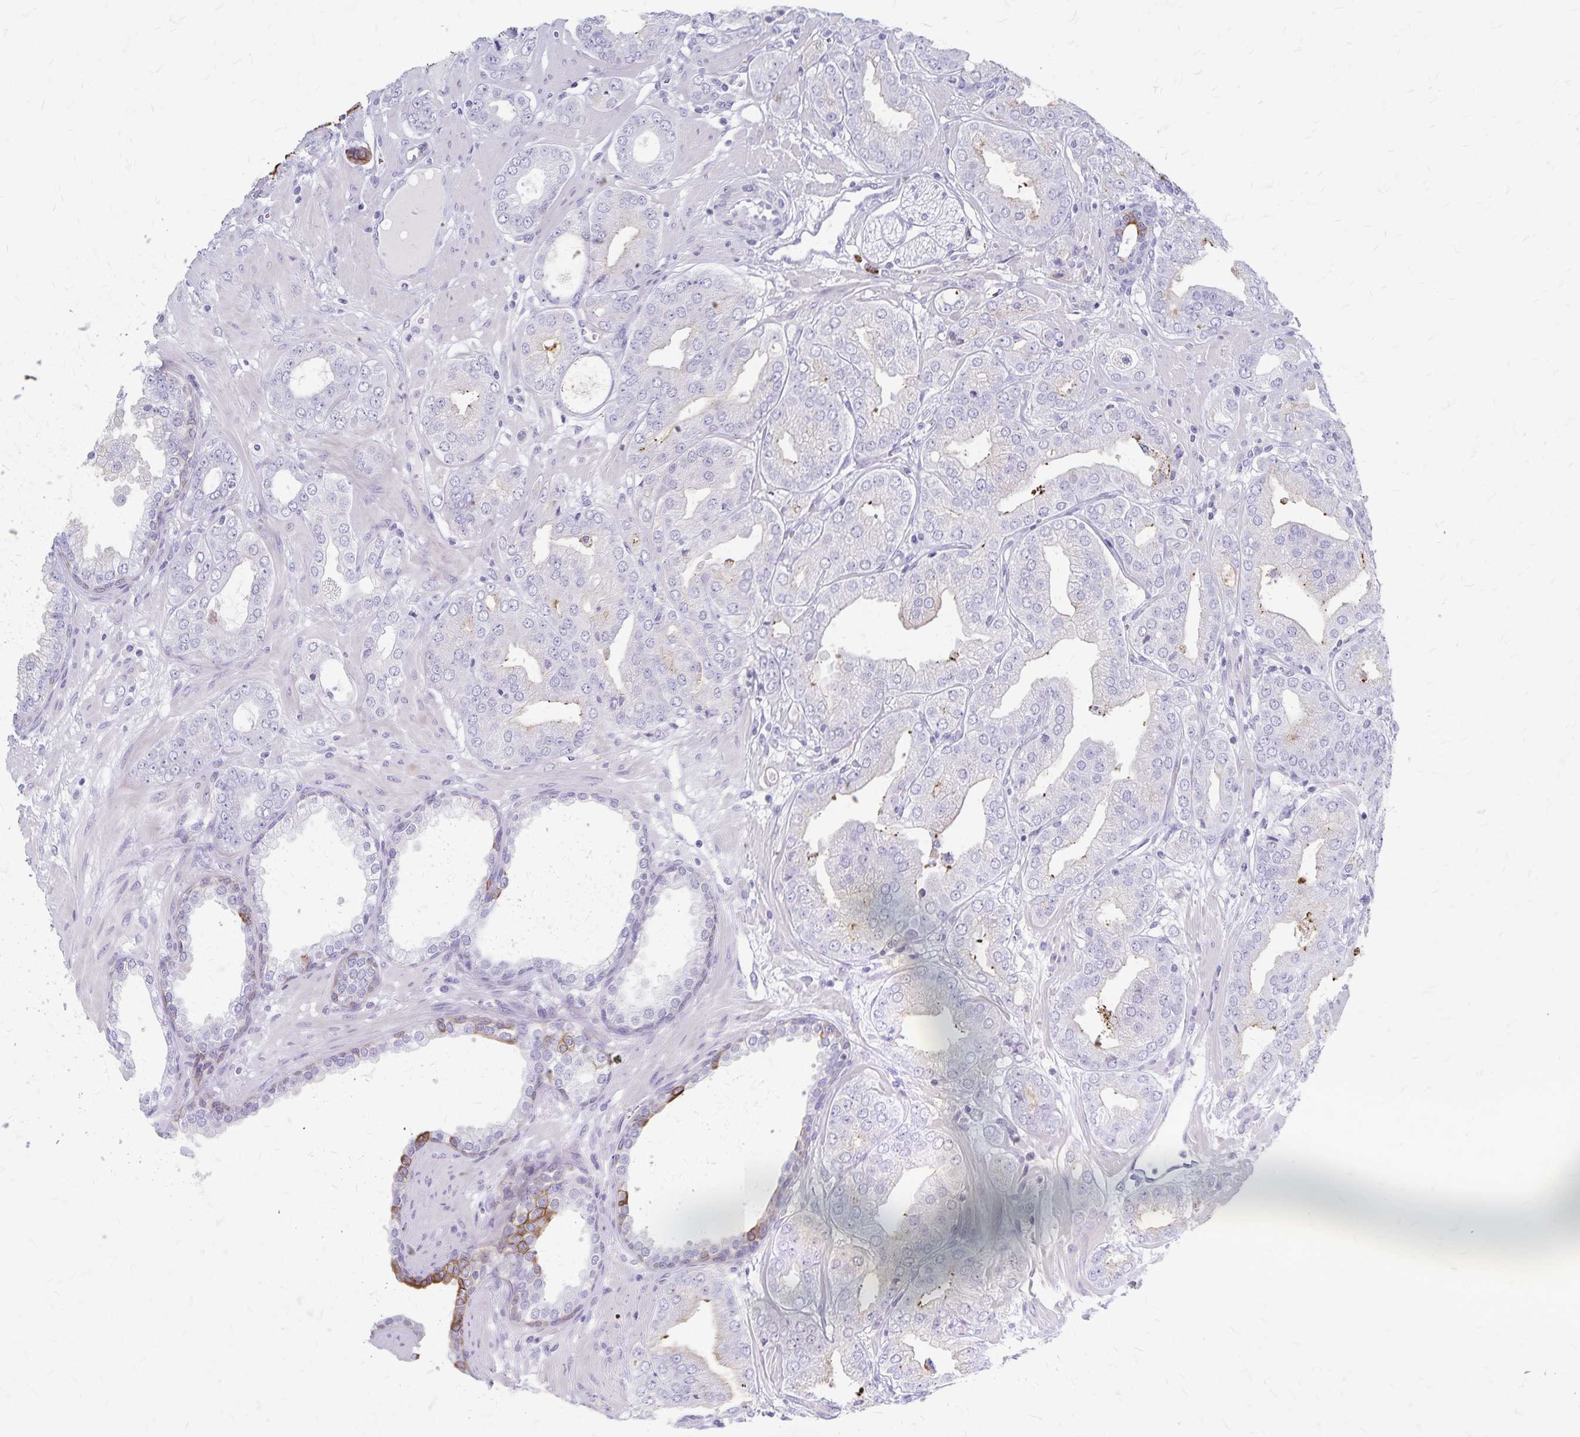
{"staining": {"intensity": "negative", "quantity": "none", "location": "none"}, "tissue": "prostate cancer", "cell_type": "Tumor cells", "image_type": "cancer", "snomed": [{"axis": "morphology", "description": "Adenocarcinoma, Low grade"}, {"axis": "topography", "description": "Prostate"}], "caption": "DAB (3,3'-diaminobenzidine) immunohistochemical staining of prostate low-grade adenocarcinoma displays no significant expression in tumor cells.", "gene": "GPBAR1", "patient": {"sex": "male", "age": 60}}